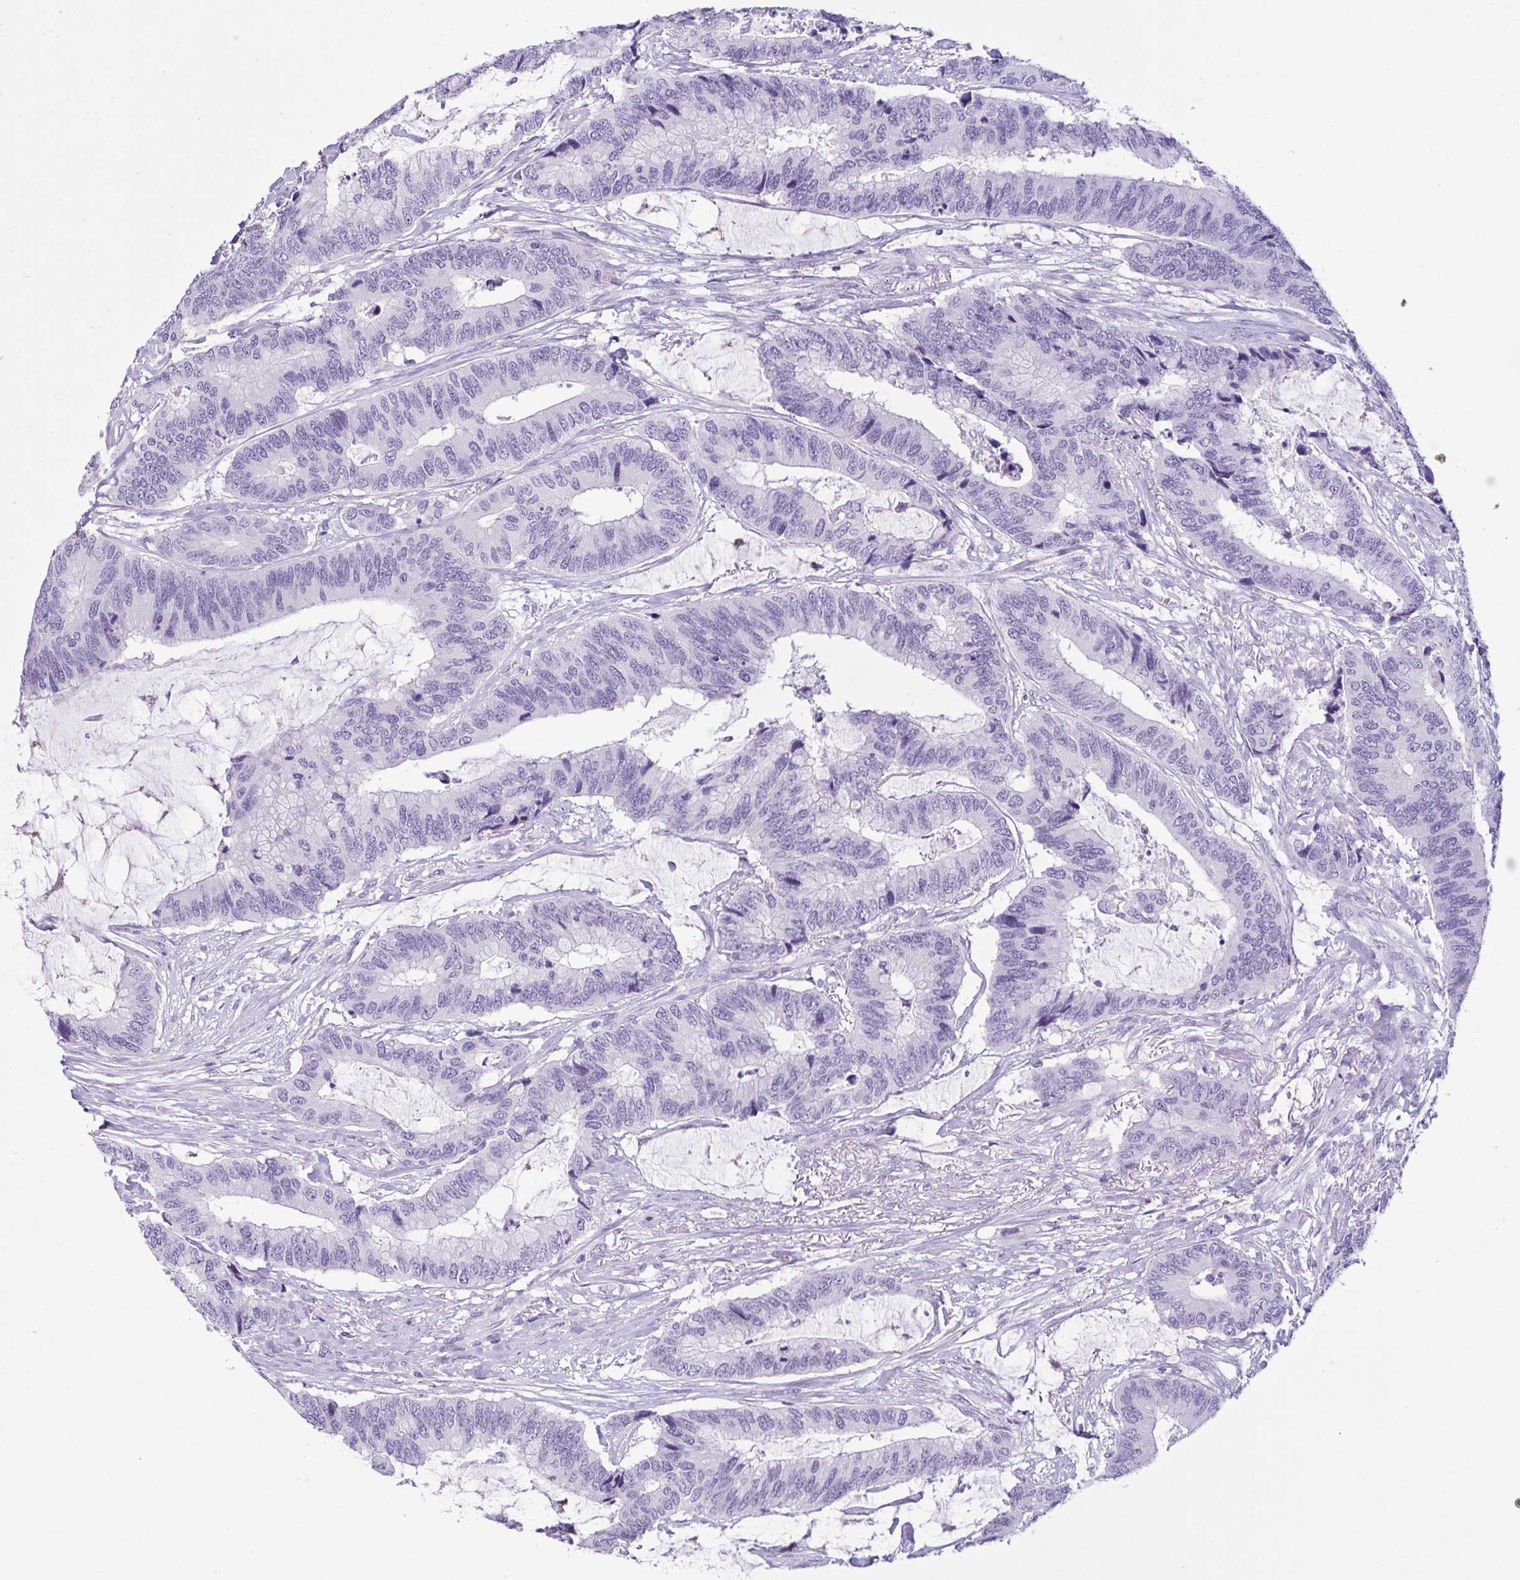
{"staining": {"intensity": "negative", "quantity": "none", "location": "none"}, "tissue": "colorectal cancer", "cell_type": "Tumor cells", "image_type": "cancer", "snomed": [{"axis": "morphology", "description": "Adenocarcinoma, NOS"}, {"axis": "topography", "description": "Rectum"}], "caption": "Micrograph shows no significant protein positivity in tumor cells of colorectal cancer.", "gene": "INAFM1", "patient": {"sex": "female", "age": 59}}